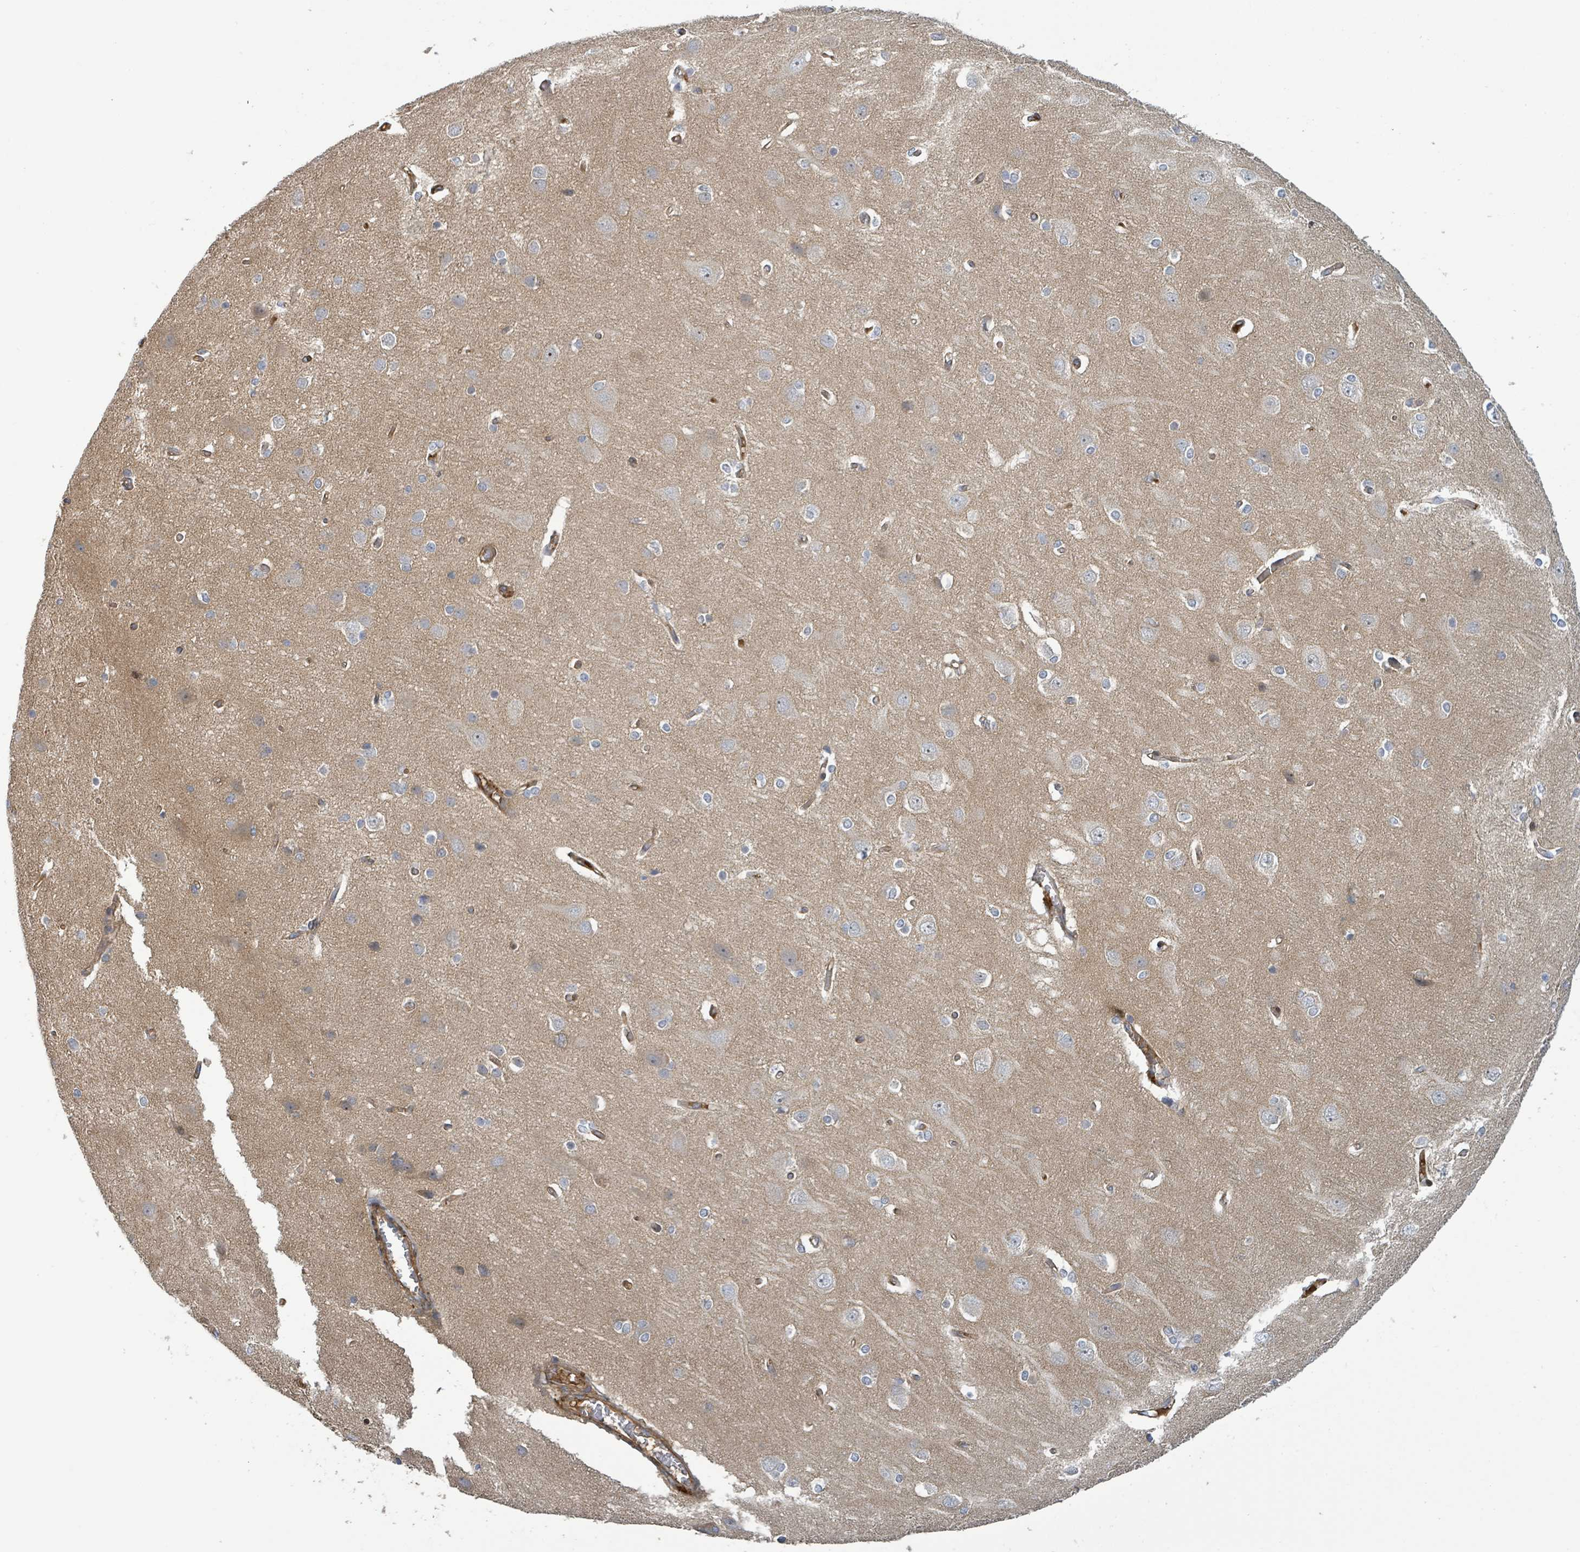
{"staining": {"intensity": "moderate", "quantity": ">75%", "location": "cytoplasmic/membranous"}, "tissue": "cerebral cortex", "cell_type": "Endothelial cells", "image_type": "normal", "snomed": [{"axis": "morphology", "description": "Normal tissue, NOS"}, {"axis": "topography", "description": "Cerebral cortex"}], "caption": "Cerebral cortex stained with DAB (3,3'-diaminobenzidine) immunohistochemistry exhibits medium levels of moderate cytoplasmic/membranous positivity in approximately >75% of endothelial cells.", "gene": "STARD4", "patient": {"sex": "male", "age": 37}}